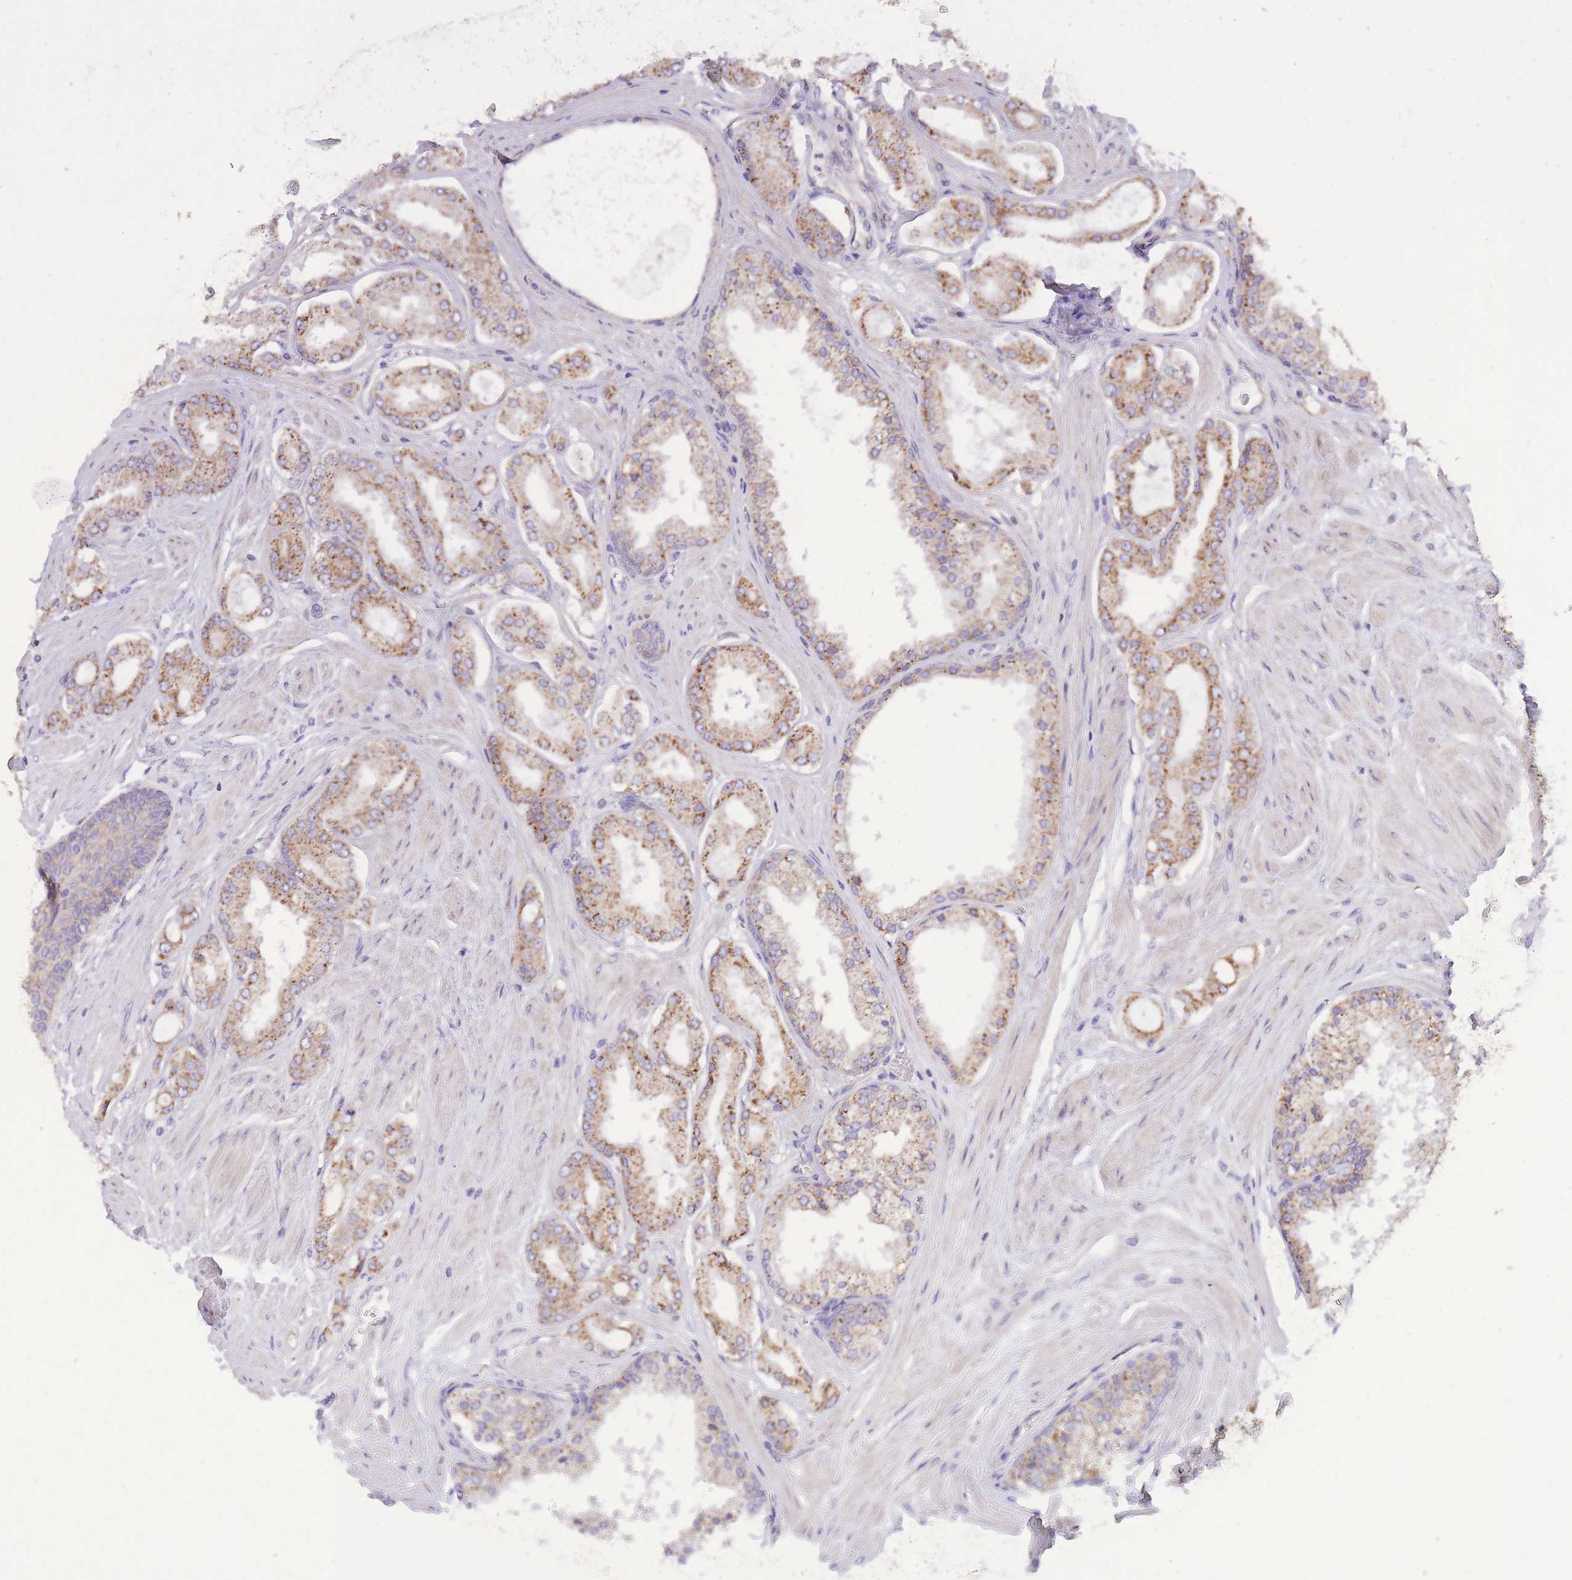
{"staining": {"intensity": "moderate", "quantity": ">75%", "location": "cytoplasmic/membranous"}, "tissue": "prostate cancer", "cell_type": "Tumor cells", "image_type": "cancer", "snomed": [{"axis": "morphology", "description": "Adenocarcinoma, Low grade"}, {"axis": "topography", "description": "Prostate"}], "caption": "Brown immunohistochemical staining in human prostate cancer (low-grade adenocarcinoma) exhibits moderate cytoplasmic/membranous expression in approximately >75% of tumor cells.", "gene": "TOPAZ1", "patient": {"sex": "male", "age": 42}}